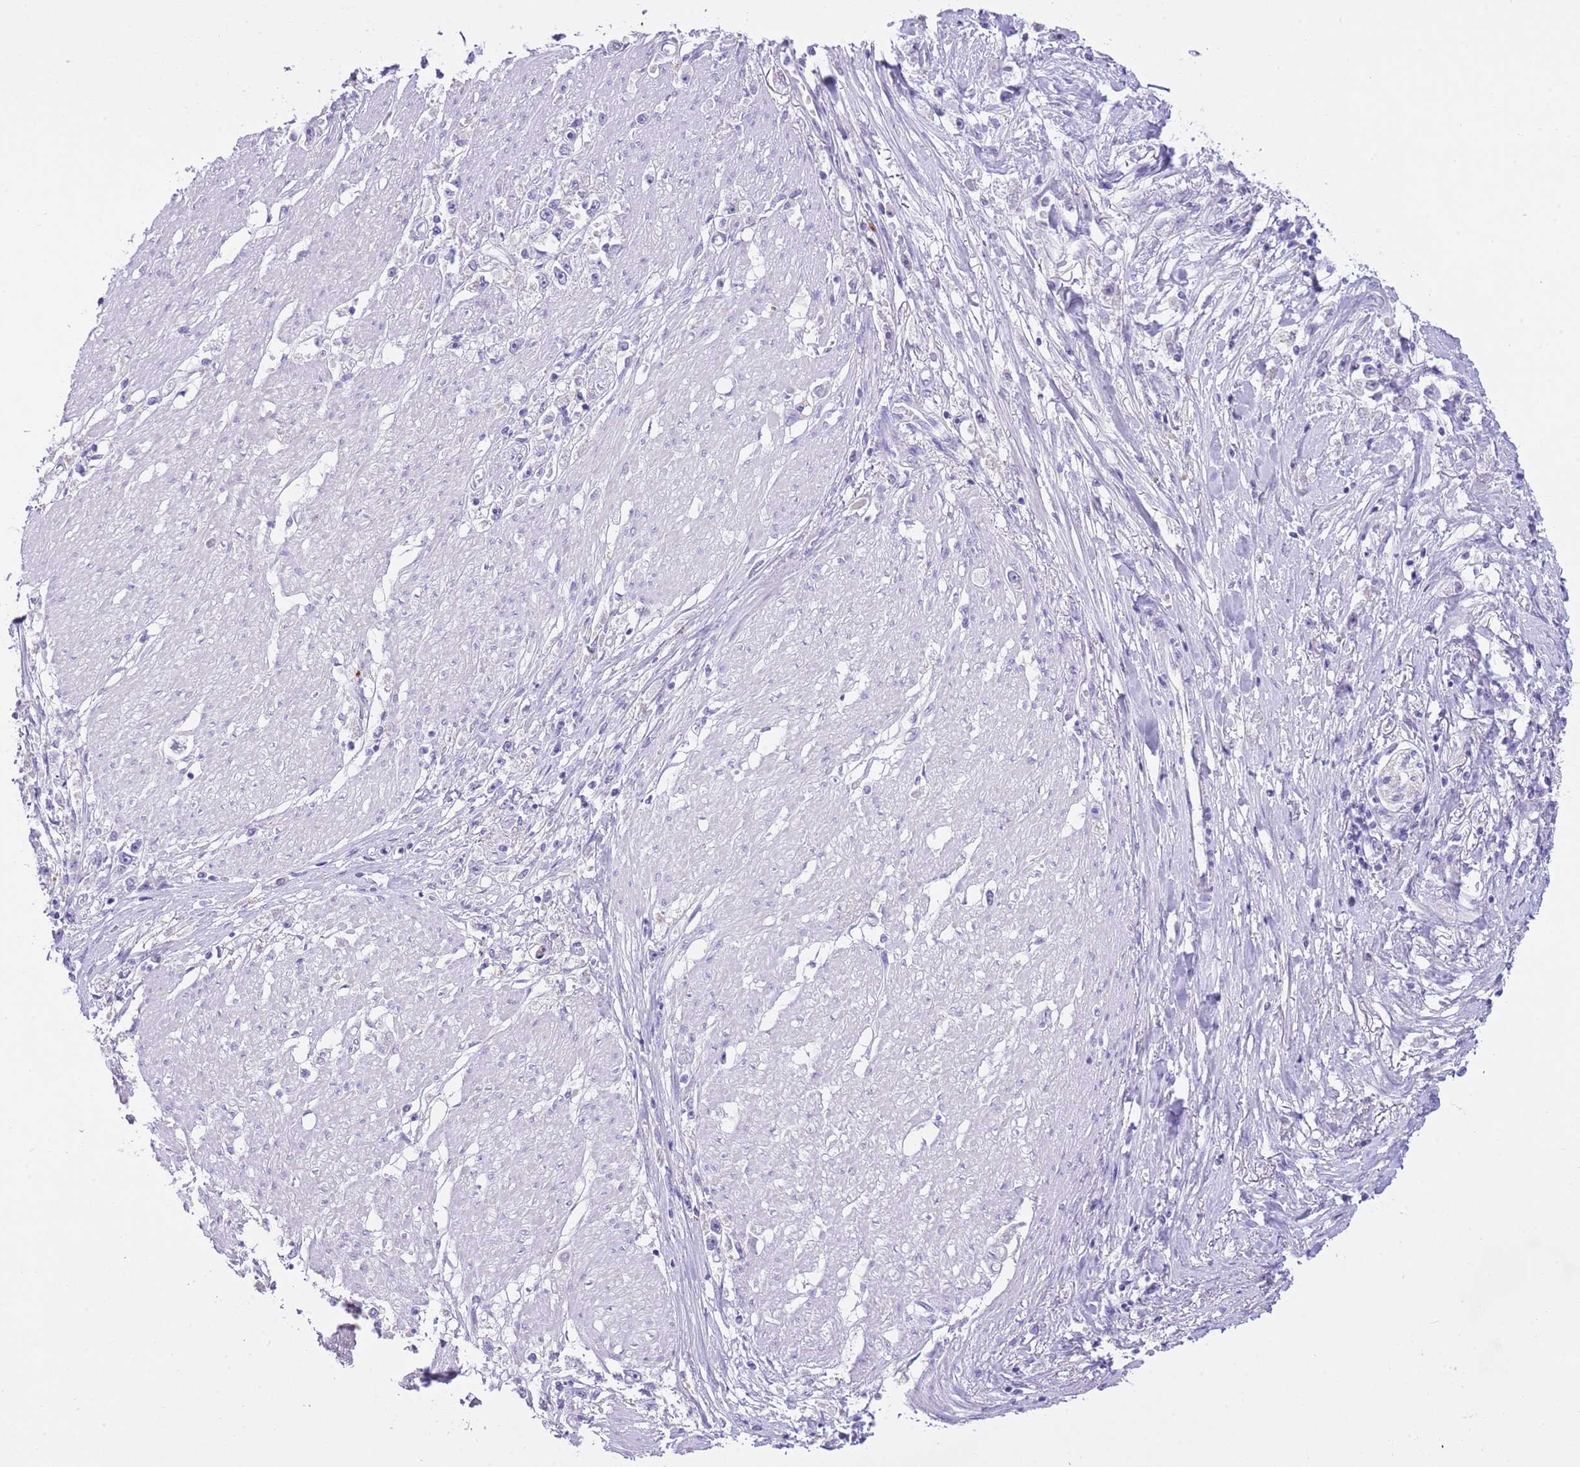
{"staining": {"intensity": "negative", "quantity": "none", "location": "none"}, "tissue": "stomach cancer", "cell_type": "Tumor cells", "image_type": "cancer", "snomed": [{"axis": "morphology", "description": "Adenocarcinoma, NOS"}, {"axis": "topography", "description": "Stomach"}], "caption": "IHC histopathology image of adenocarcinoma (stomach) stained for a protein (brown), which exhibits no positivity in tumor cells.", "gene": "CLEC2A", "patient": {"sex": "female", "age": 59}}